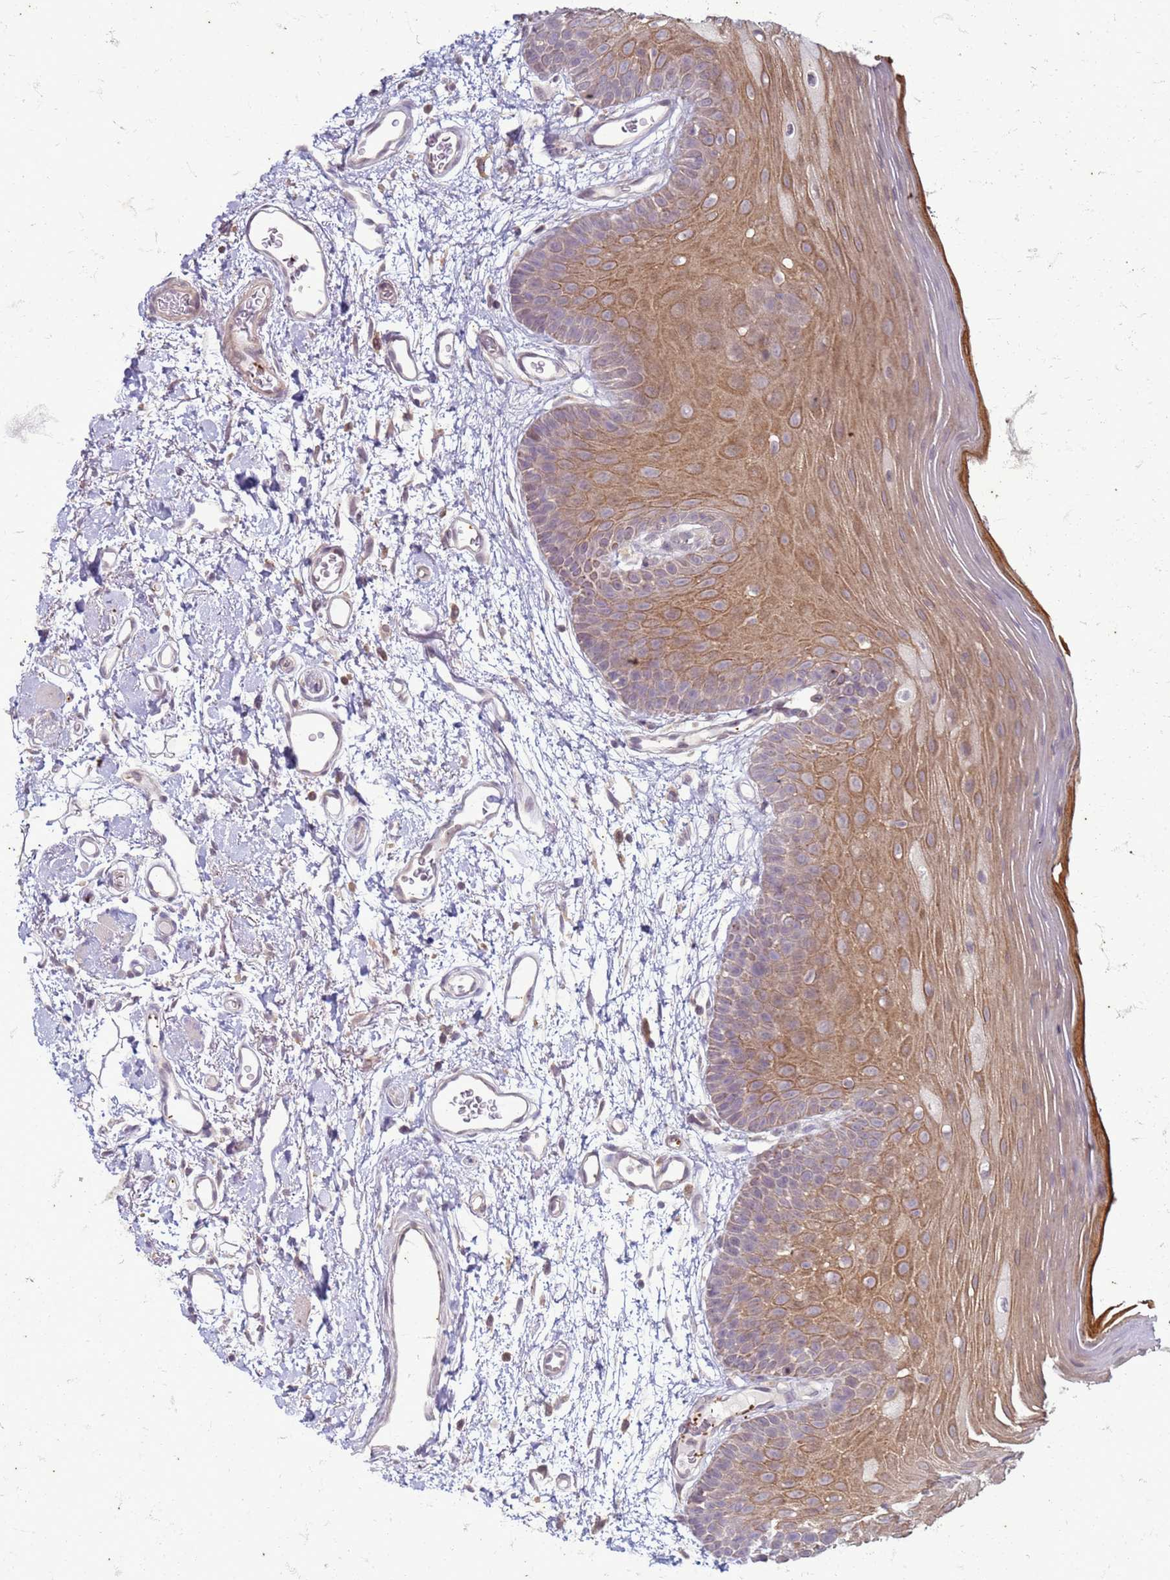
{"staining": {"intensity": "moderate", "quantity": "25%-75%", "location": "cytoplasmic/membranous"}, "tissue": "oral mucosa", "cell_type": "Squamous epithelial cells", "image_type": "normal", "snomed": [{"axis": "morphology", "description": "Normal tissue, NOS"}, {"axis": "topography", "description": "Oral tissue"}, {"axis": "topography", "description": "Tounge, NOS"}], "caption": "Protein staining by immunohistochemistry (IHC) exhibits moderate cytoplasmic/membranous staining in about 25%-75% of squamous epithelial cells in normal oral mucosa. Immunohistochemistry stains the protein in brown and the nuclei are stained blue.", "gene": "SLC15A3", "patient": {"sex": "female", "age": 81}}